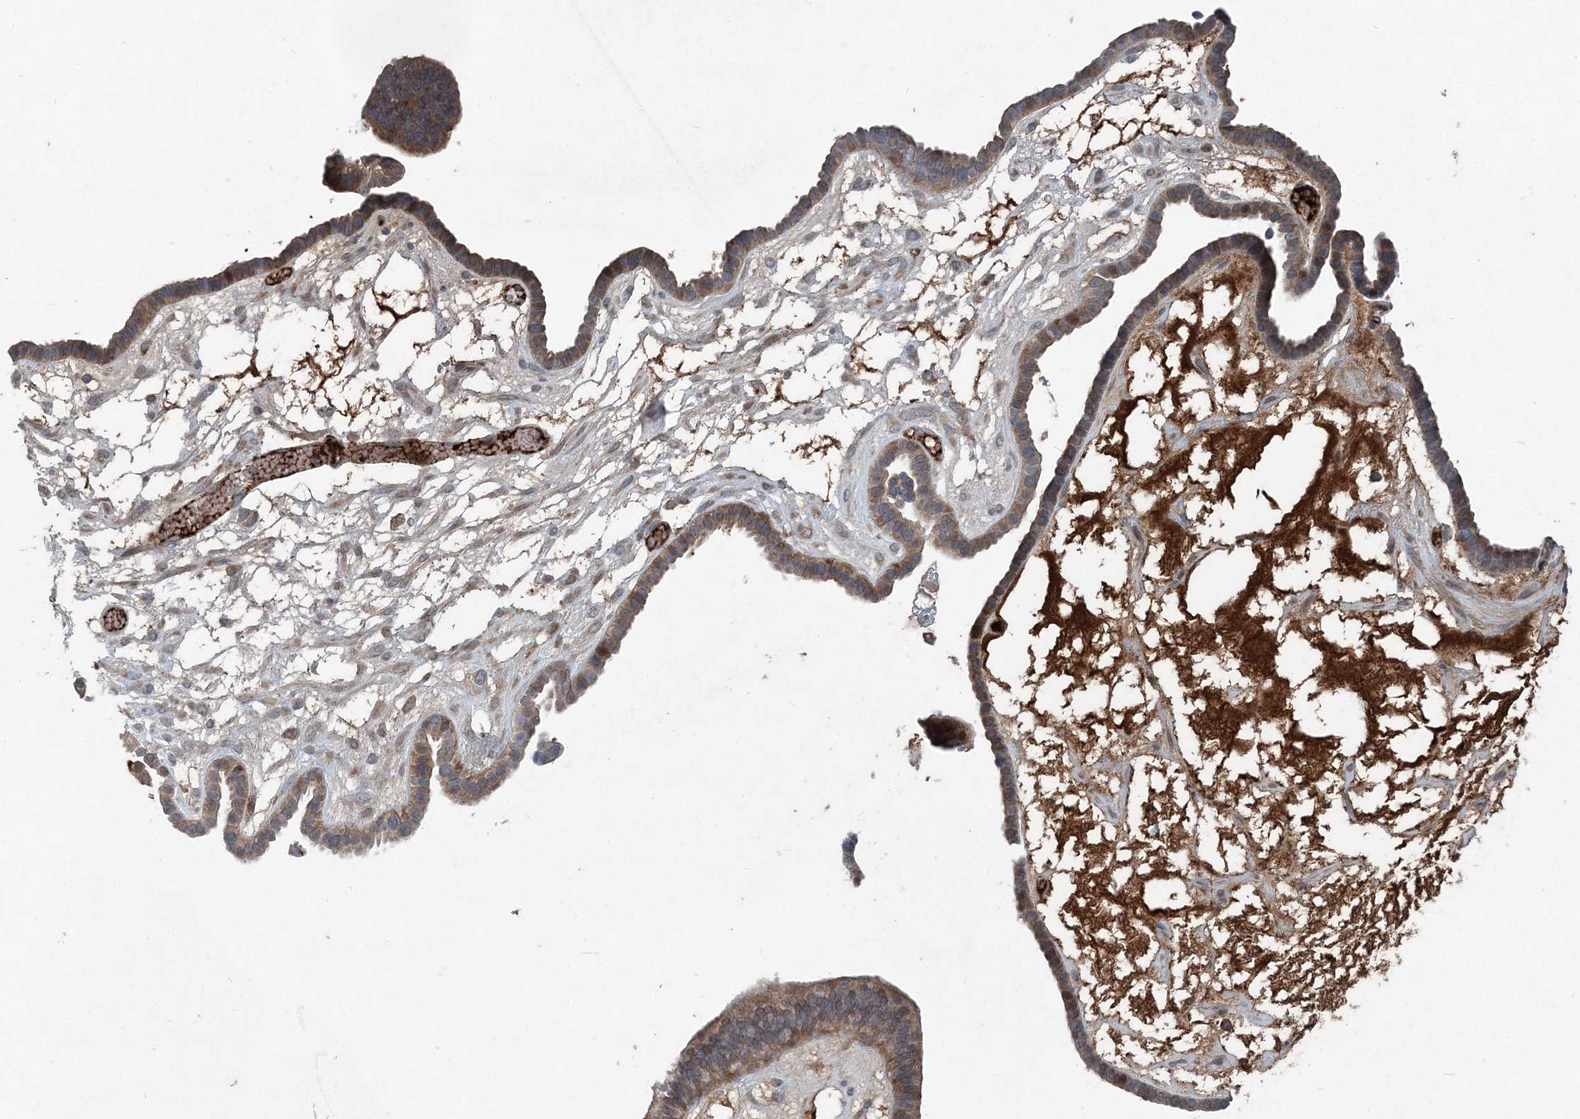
{"staining": {"intensity": "moderate", "quantity": ">75%", "location": "cytoplasmic/membranous"}, "tissue": "ovarian cancer", "cell_type": "Tumor cells", "image_type": "cancer", "snomed": [{"axis": "morphology", "description": "Cystadenocarcinoma, serous, NOS"}, {"axis": "topography", "description": "Ovary"}], "caption": "The histopathology image exhibits a brown stain indicating the presence of a protein in the cytoplasmic/membranous of tumor cells in serous cystadenocarcinoma (ovarian).", "gene": "ABHD14B", "patient": {"sex": "female", "age": 56}}